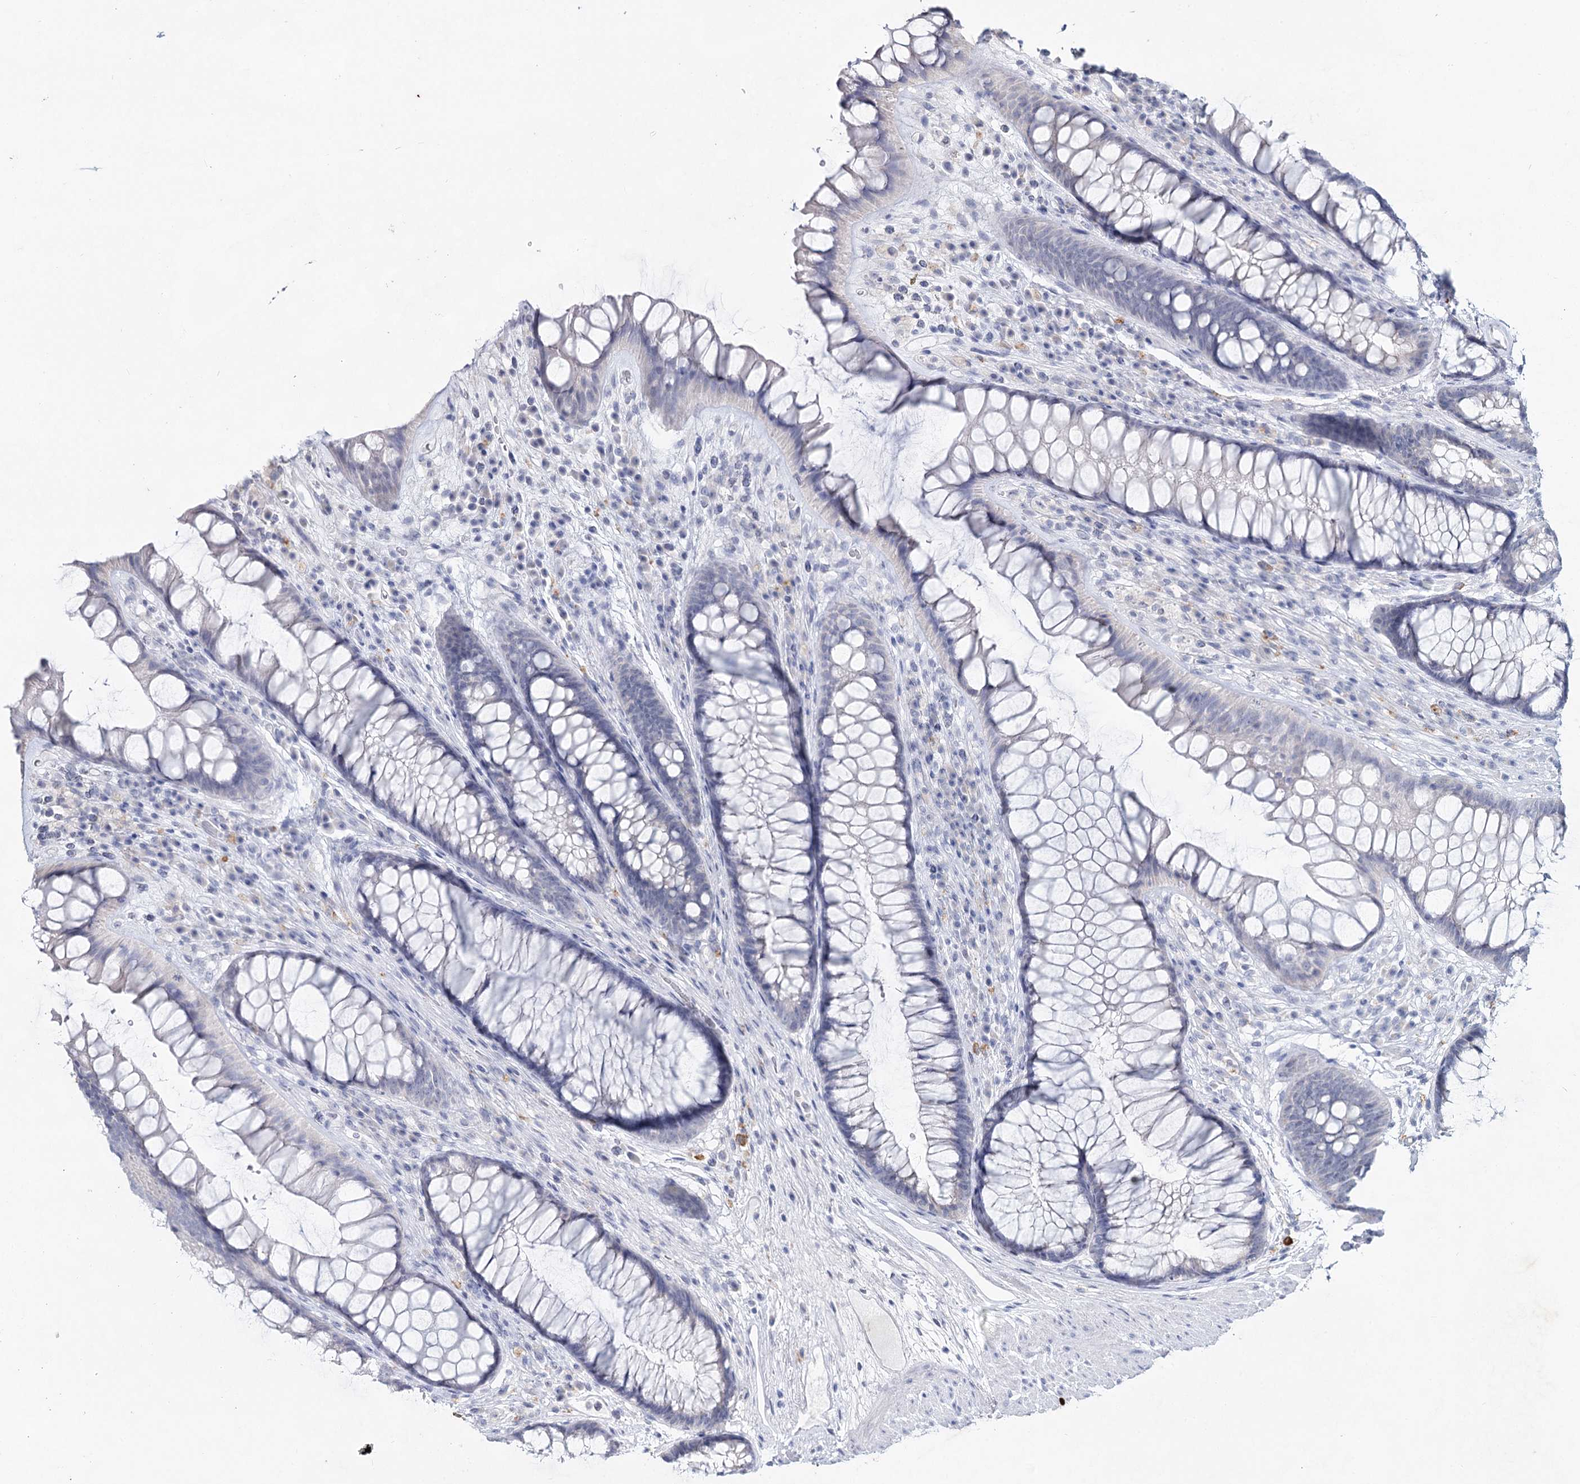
{"staining": {"intensity": "negative", "quantity": "none", "location": "none"}, "tissue": "rectum", "cell_type": "Glandular cells", "image_type": "normal", "snomed": [{"axis": "morphology", "description": "Normal tissue, NOS"}, {"axis": "topography", "description": "Rectum"}], "caption": "Immunohistochemical staining of normal rectum demonstrates no significant expression in glandular cells.", "gene": "CCDC73", "patient": {"sex": "male", "age": 74}}